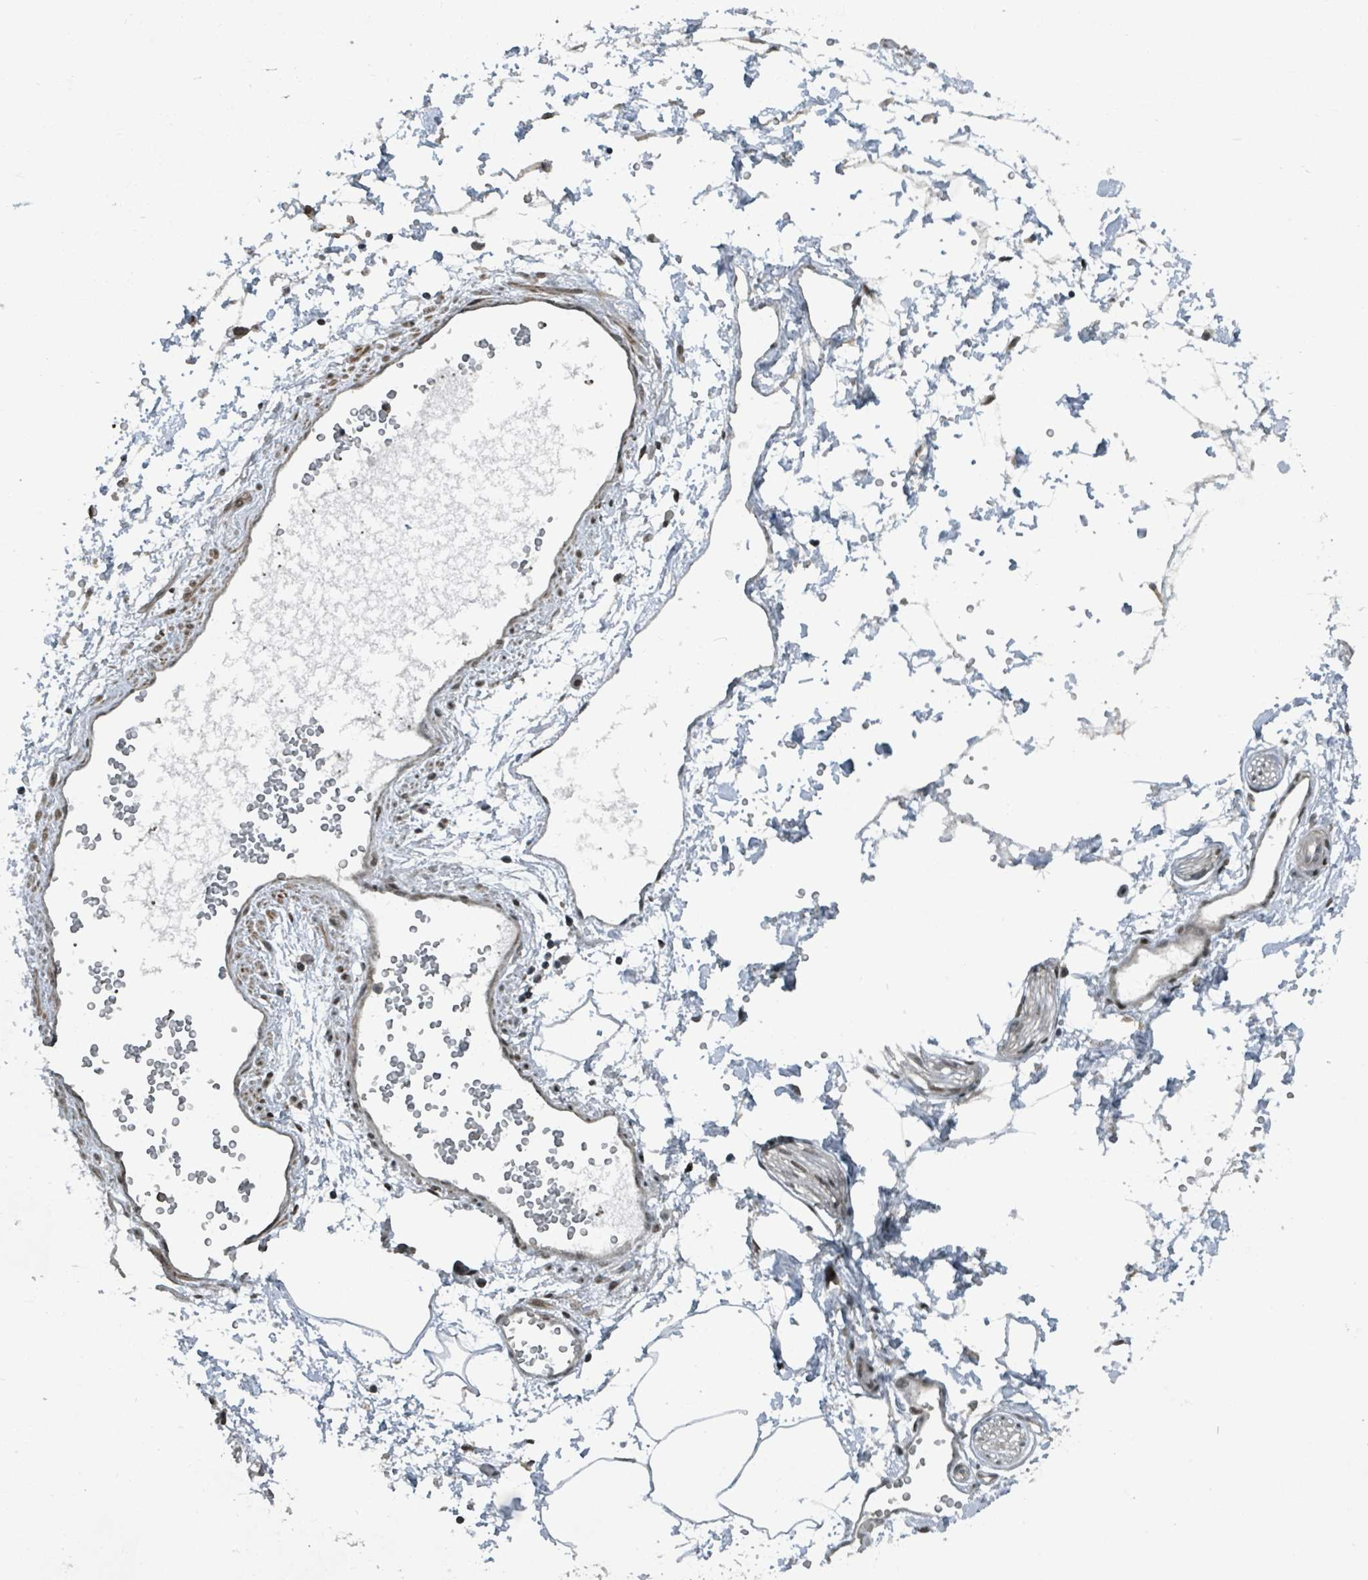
{"staining": {"intensity": "negative", "quantity": "none", "location": "none"}, "tissue": "adipose tissue", "cell_type": "Adipocytes", "image_type": "normal", "snomed": [{"axis": "morphology", "description": "Normal tissue, NOS"}, {"axis": "topography", "description": "Prostate"}, {"axis": "topography", "description": "Peripheral nerve tissue"}], "caption": "Immunohistochemistry of unremarkable human adipose tissue reveals no positivity in adipocytes. (Brightfield microscopy of DAB (3,3'-diaminobenzidine) immunohistochemistry at high magnification).", "gene": "PHIP", "patient": {"sex": "male", "age": 55}}